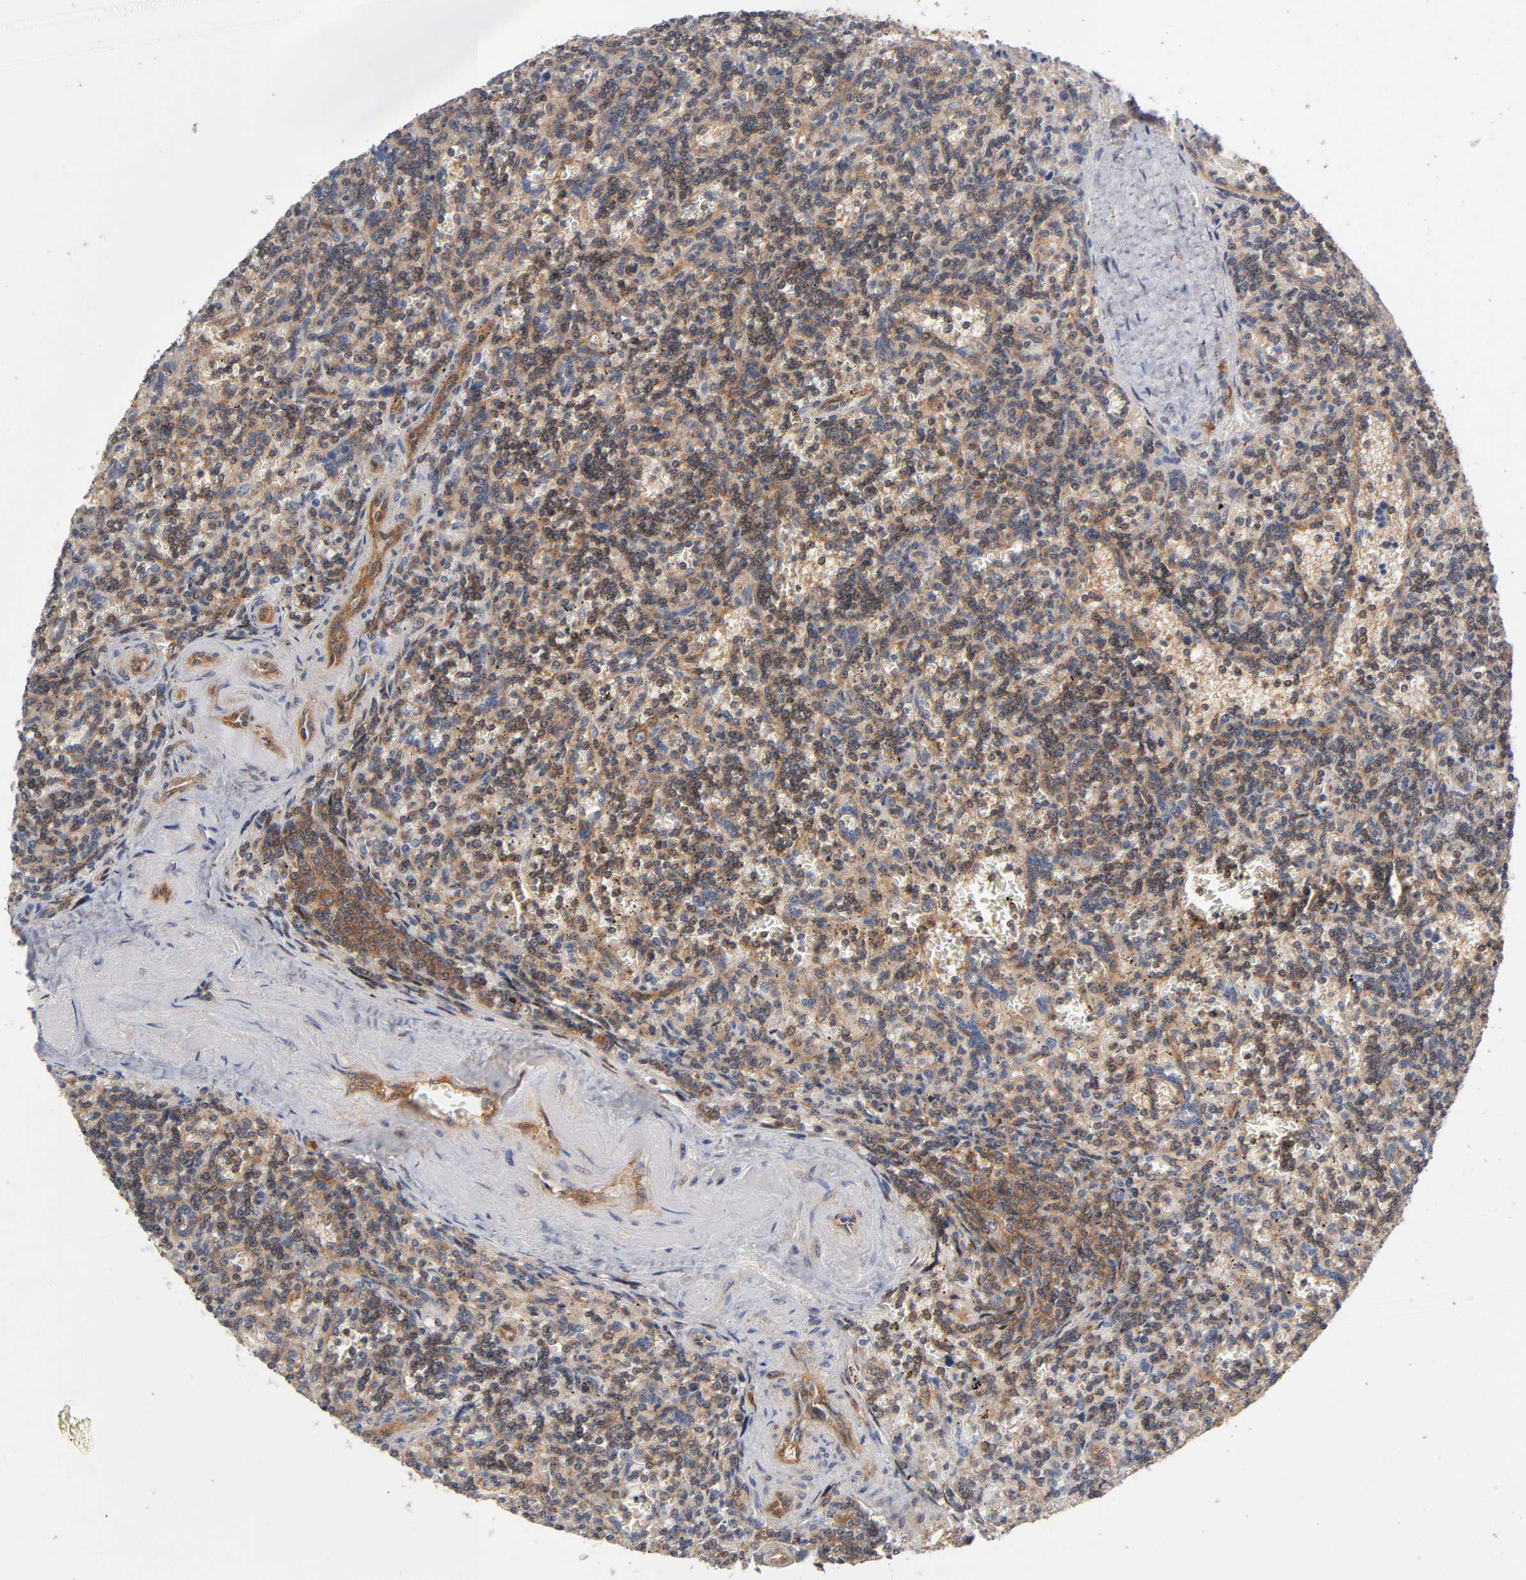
{"staining": {"intensity": "moderate", "quantity": "25%-75%", "location": "cytoplasmic/membranous,nuclear"}, "tissue": "lymphoma", "cell_type": "Tumor cells", "image_type": "cancer", "snomed": [{"axis": "morphology", "description": "Malignant lymphoma, non-Hodgkin's type, Low grade"}, {"axis": "topography", "description": "Spleen"}], "caption": "A histopathology image of human lymphoma stained for a protein displays moderate cytoplasmic/membranous and nuclear brown staining in tumor cells. (Brightfield microscopy of DAB IHC at high magnification).", "gene": "PAFAH1B1", "patient": {"sex": "male", "age": 73}}